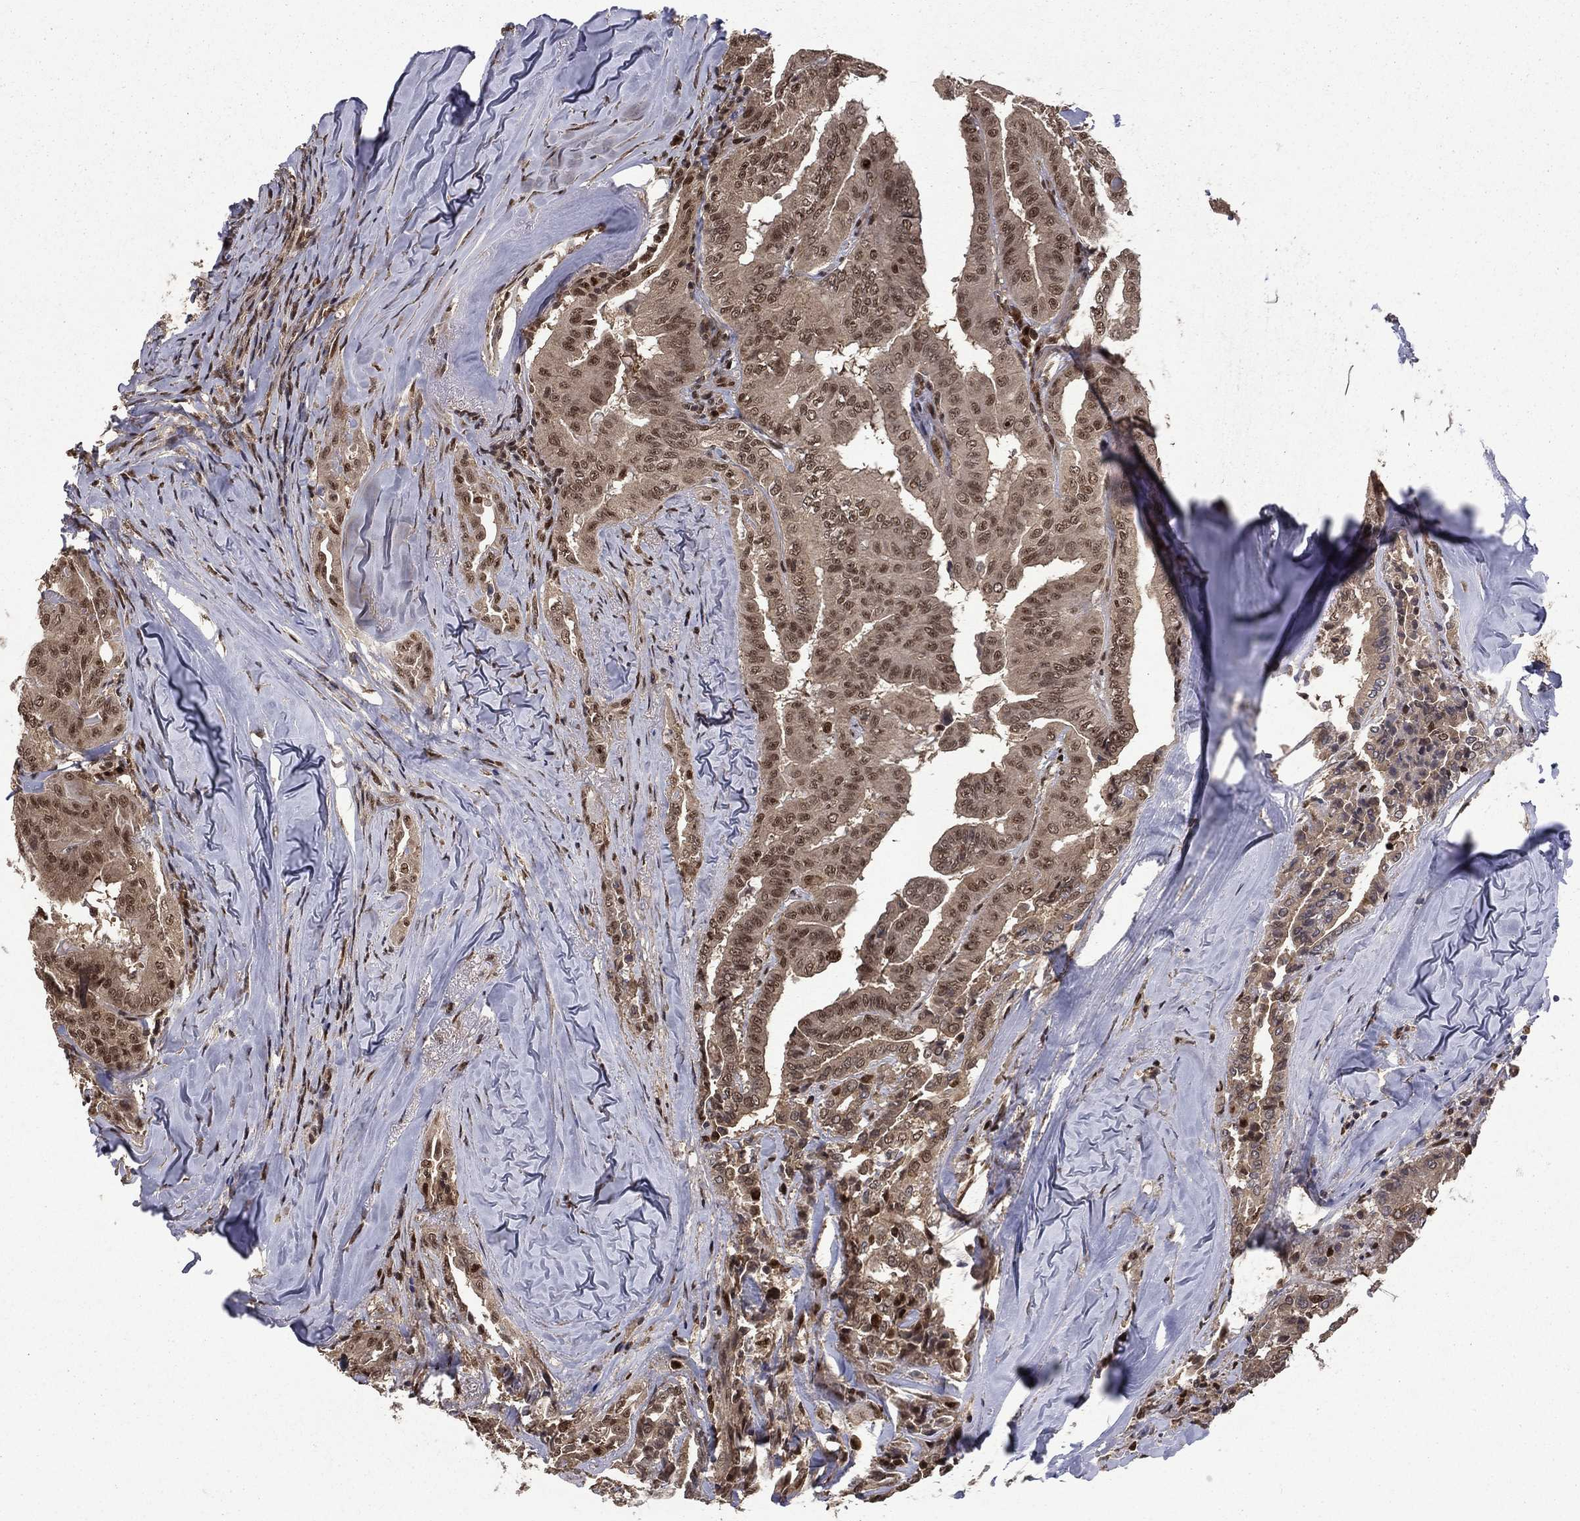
{"staining": {"intensity": "moderate", "quantity": "25%-75%", "location": "cytoplasmic/membranous,nuclear"}, "tissue": "thyroid cancer", "cell_type": "Tumor cells", "image_type": "cancer", "snomed": [{"axis": "morphology", "description": "Papillary adenocarcinoma, NOS"}, {"axis": "topography", "description": "Thyroid gland"}], "caption": "IHC micrograph of neoplastic tissue: thyroid cancer stained using immunohistochemistry (IHC) reveals medium levels of moderate protein expression localized specifically in the cytoplasmic/membranous and nuclear of tumor cells, appearing as a cytoplasmic/membranous and nuclear brown color.", "gene": "JMJD6", "patient": {"sex": "female", "age": 68}}